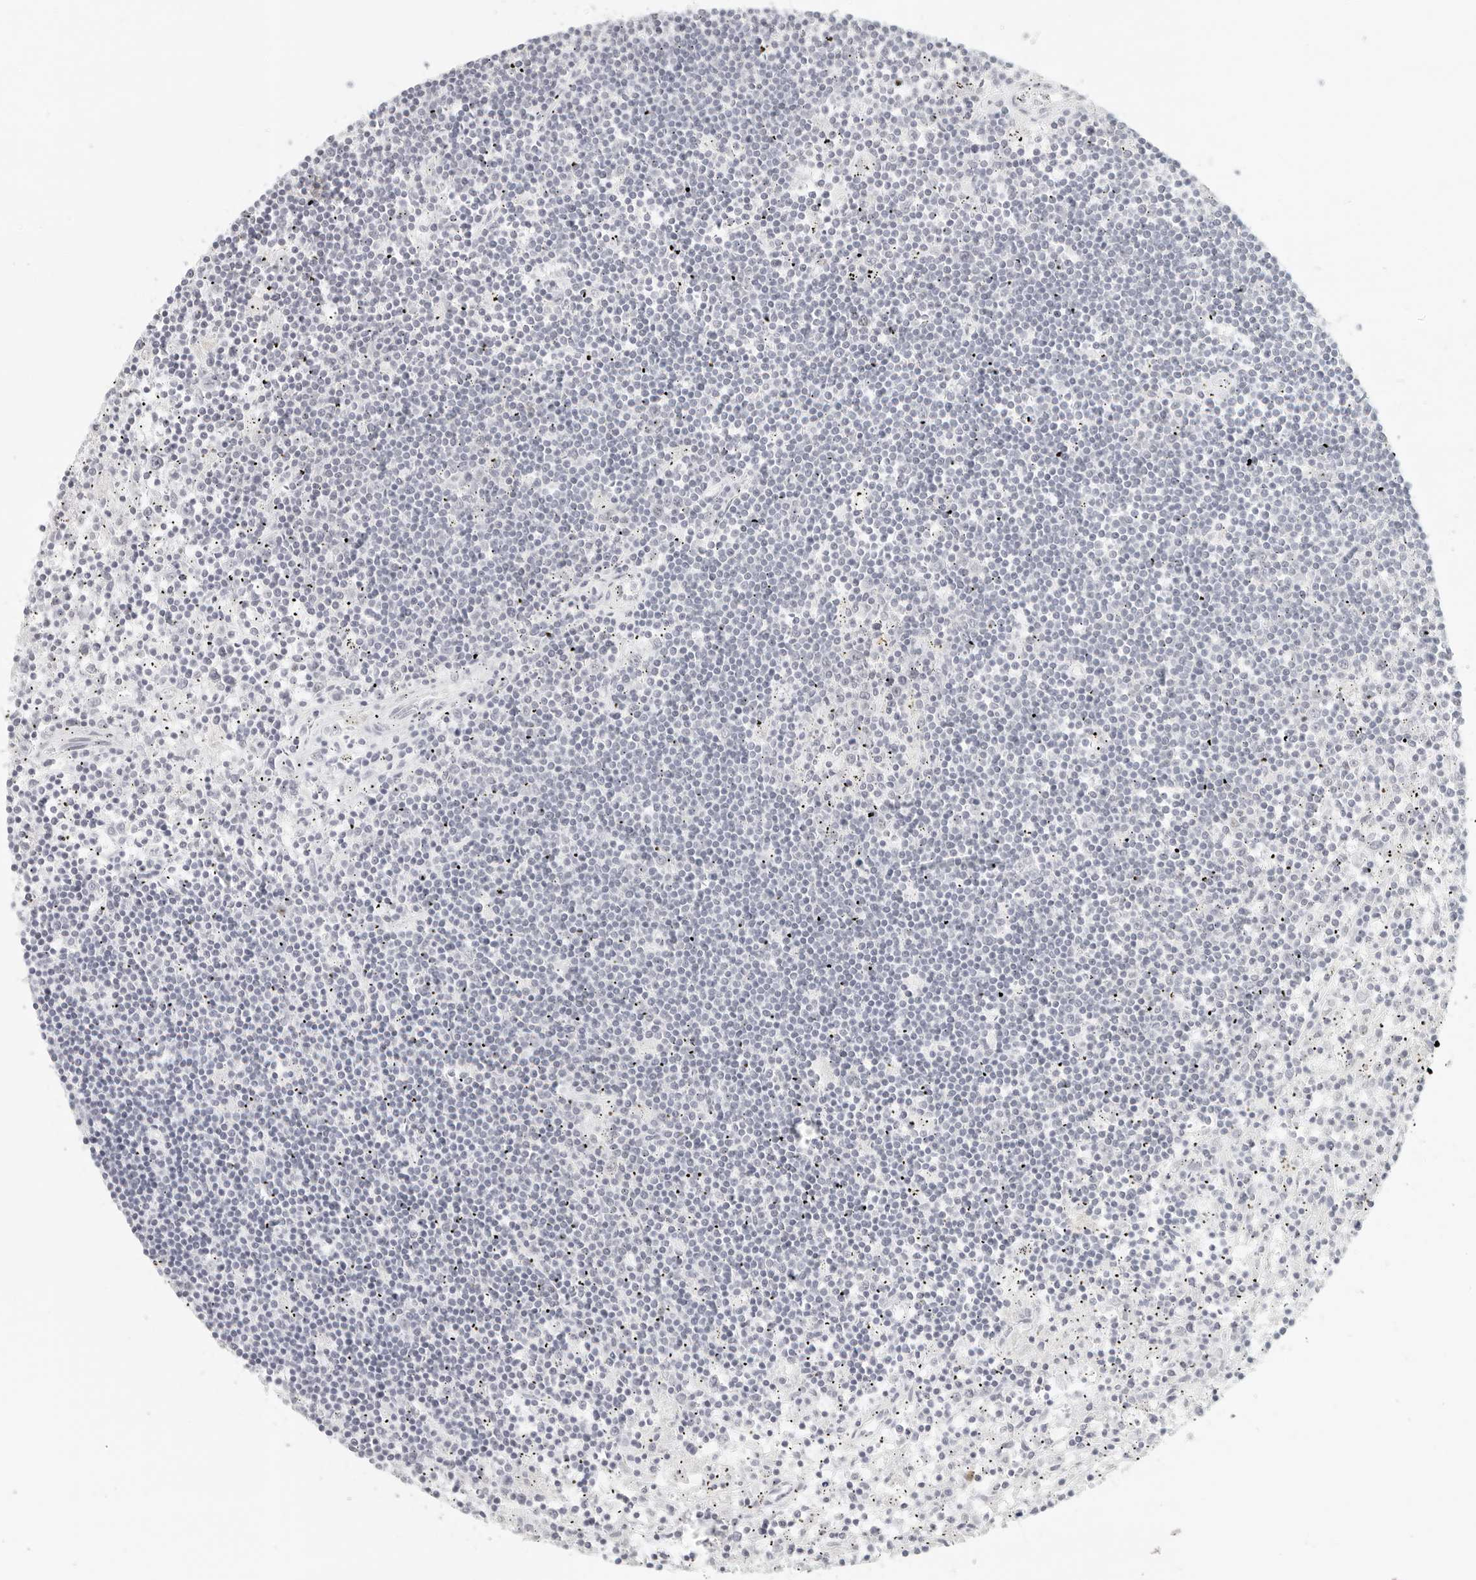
{"staining": {"intensity": "negative", "quantity": "none", "location": "none"}, "tissue": "lymphoma", "cell_type": "Tumor cells", "image_type": "cancer", "snomed": [{"axis": "morphology", "description": "Malignant lymphoma, non-Hodgkin's type, Low grade"}, {"axis": "topography", "description": "Spleen"}], "caption": "Immunohistochemistry photomicrograph of human lymphoma stained for a protein (brown), which reveals no positivity in tumor cells.", "gene": "ZNF678", "patient": {"sex": "male", "age": 76}}